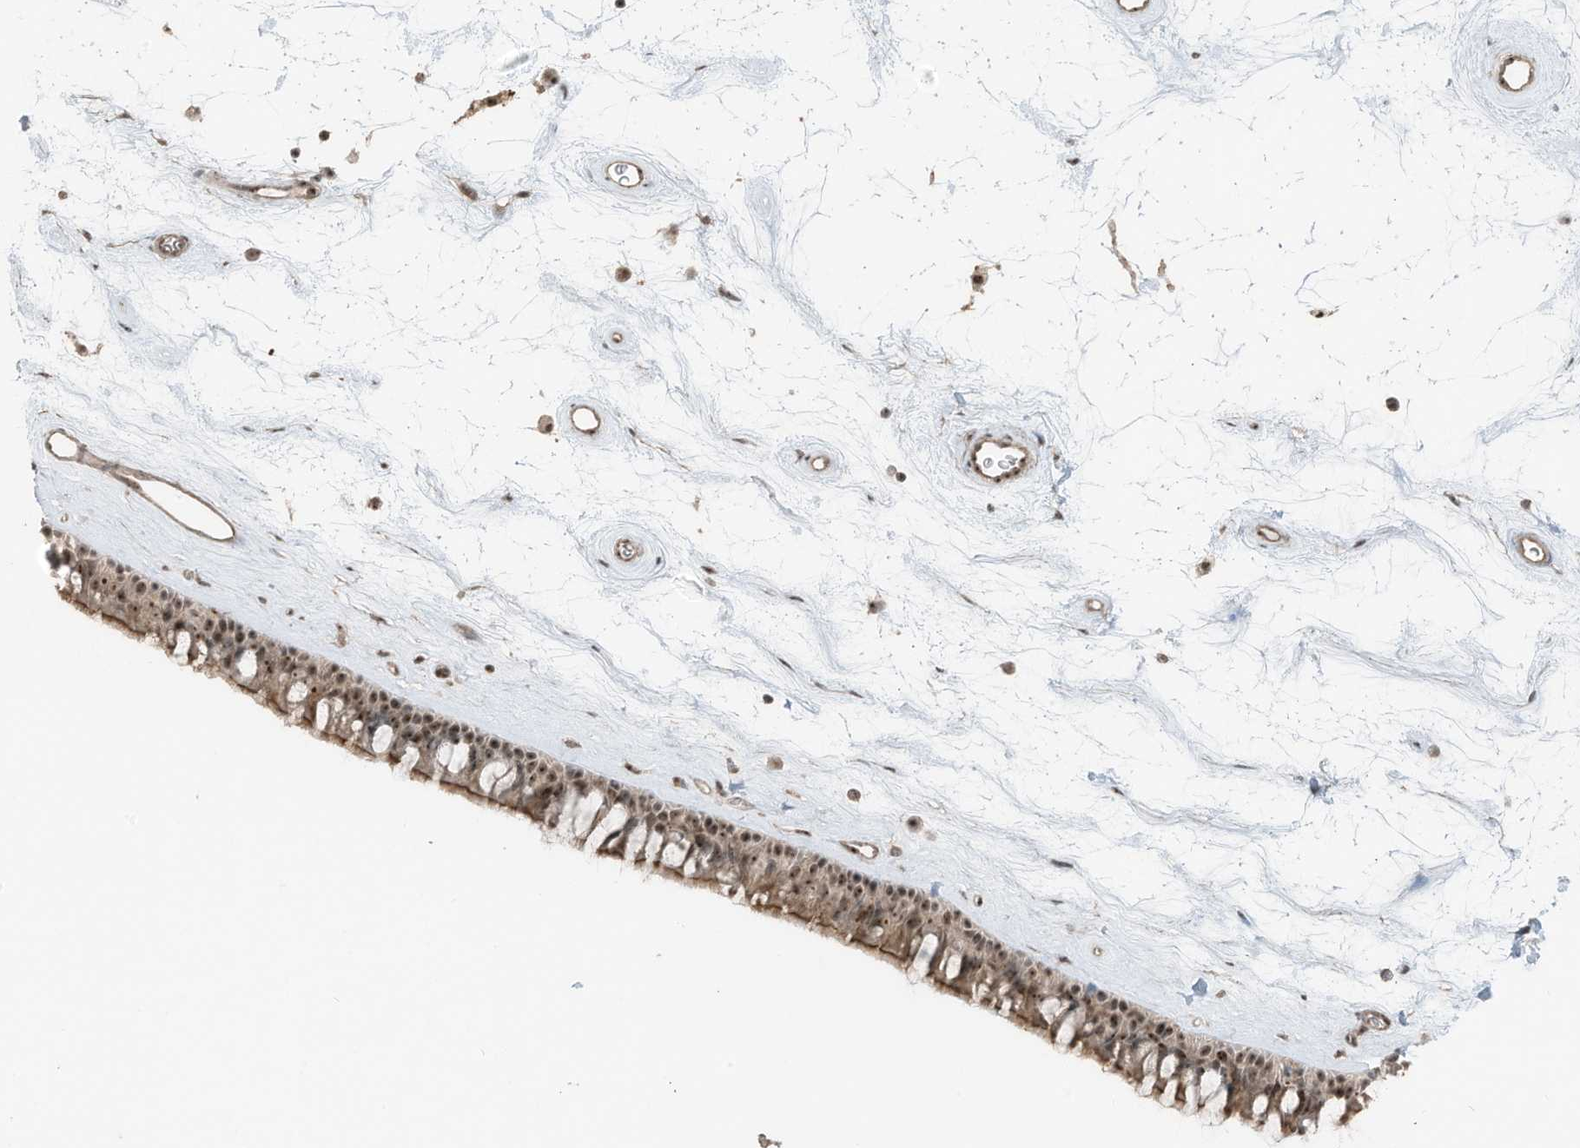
{"staining": {"intensity": "moderate", "quantity": ">75%", "location": "cytoplasmic/membranous,nuclear"}, "tissue": "nasopharynx", "cell_type": "Respiratory epithelial cells", "image_type": "normal", "snomed": [{"axis": "morphology", "description": "Normal tissue, NOS"}, {"axis": "topography", "description": "Nasopharynx"}], "caption": "The micrograph displays staining of unremarkable nasopharynx, revealing moderate cytoplasmic/membranous,nuclear protein expression (brown color) within respiratory epithelial cells. The protein is stained brown, and the nuclei are stained in blue (DAB IHC with brightfield microscopy, high magnification).", "gene": "UTP3", "patient": {"sex": "male", "age": 64}}